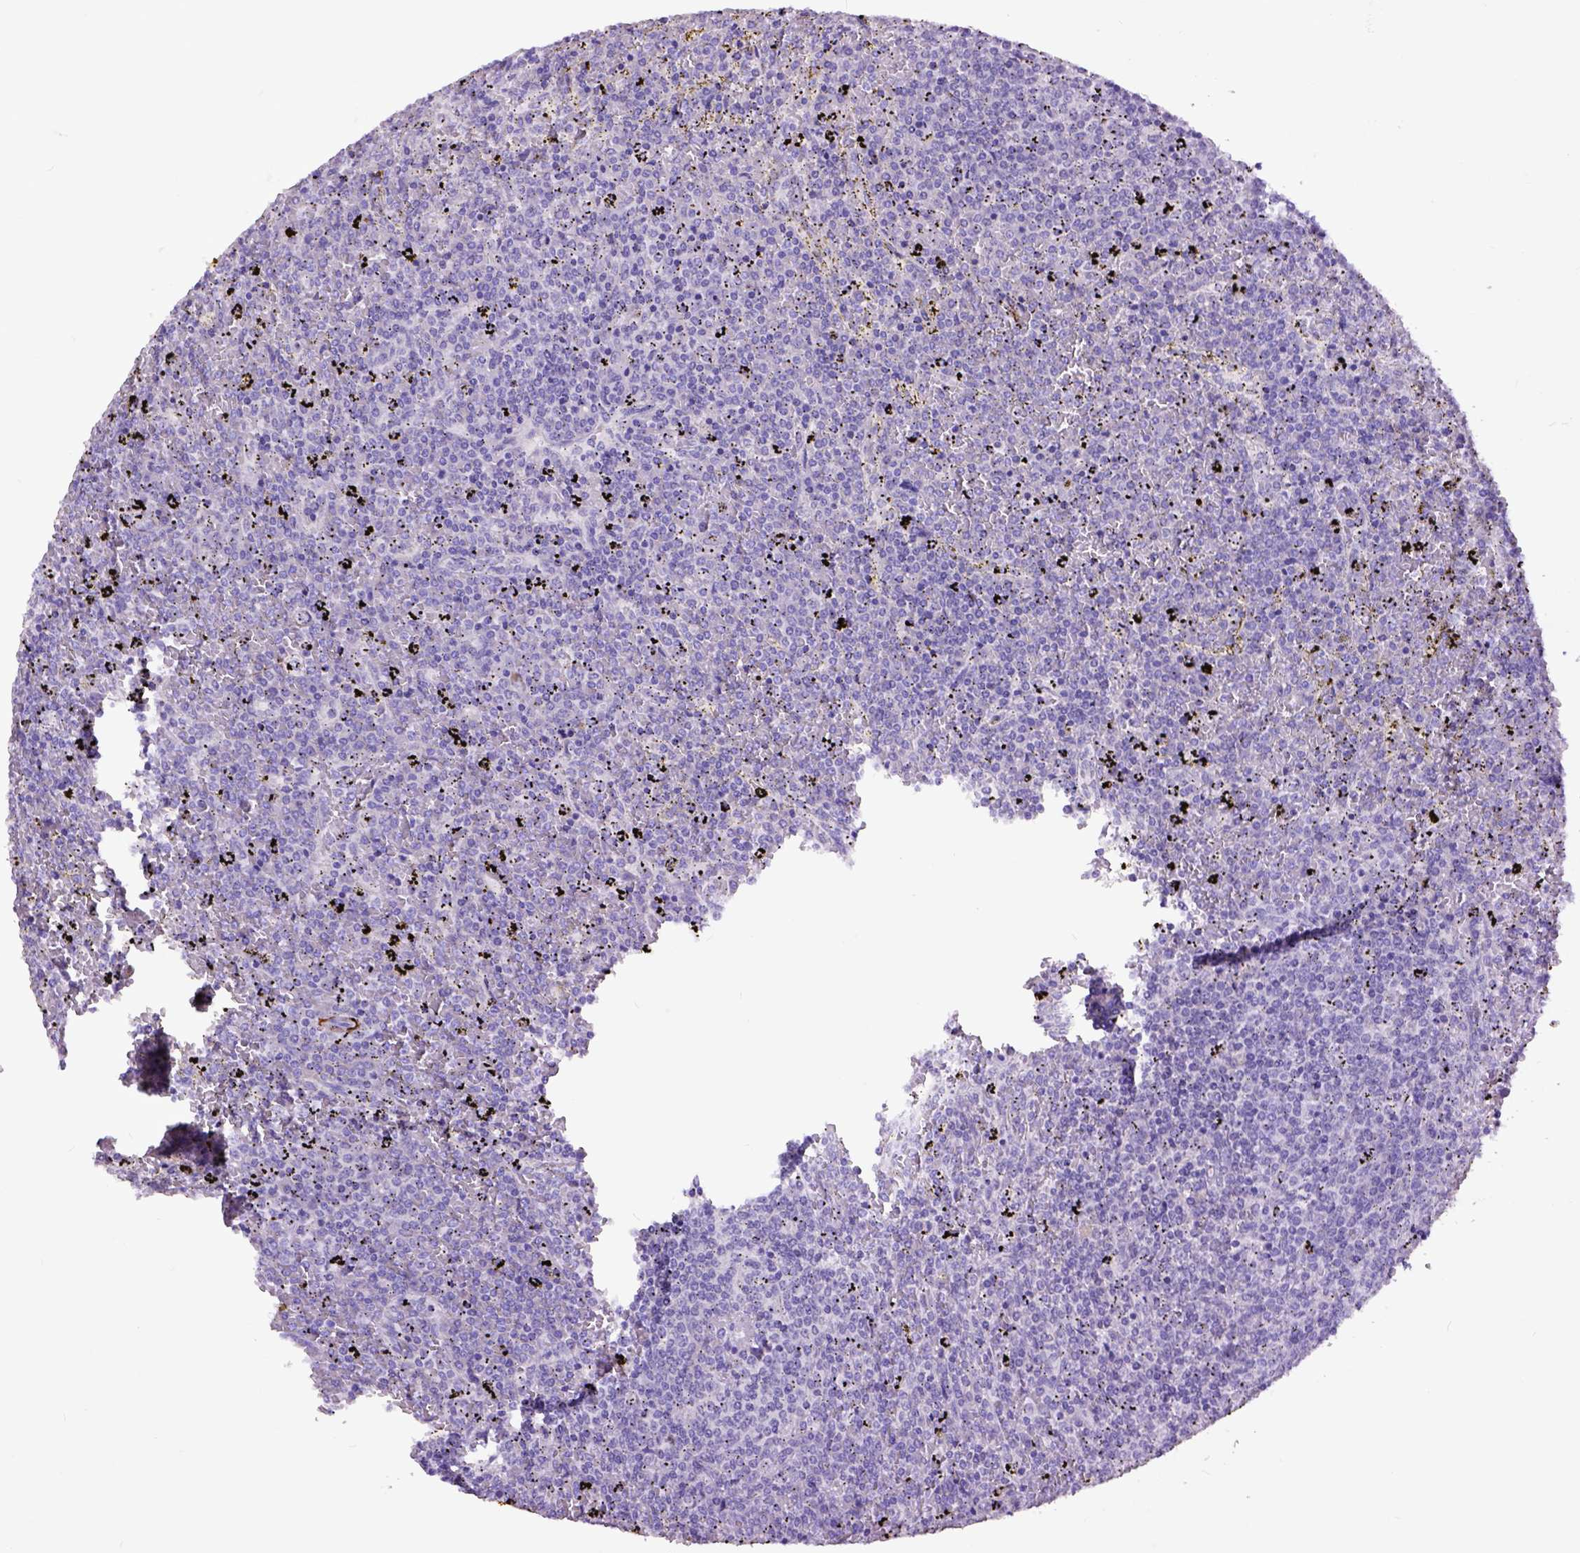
{"staining": {"intensity": "negative", "quantity": "none", "location": "none"}, "tissue": "lymphoma", "cell_type": "Tumor cells", "image_type": "cancer", "snomed": [{"axis": "morphology", "description": "Malignant lymphoma, non-Hodgkin's type, Low grade"}, {"axis": "topography", "description": "Spleen"}], "caption": "A photomicrograph of human lymphoma is negative for staining in tumor cells. (Brightfield microscopy of DAB immunohistochemistry (IHC) at high magnification).", "gene": "RAB25", "patient": {"sex": "female", "age": 77}}